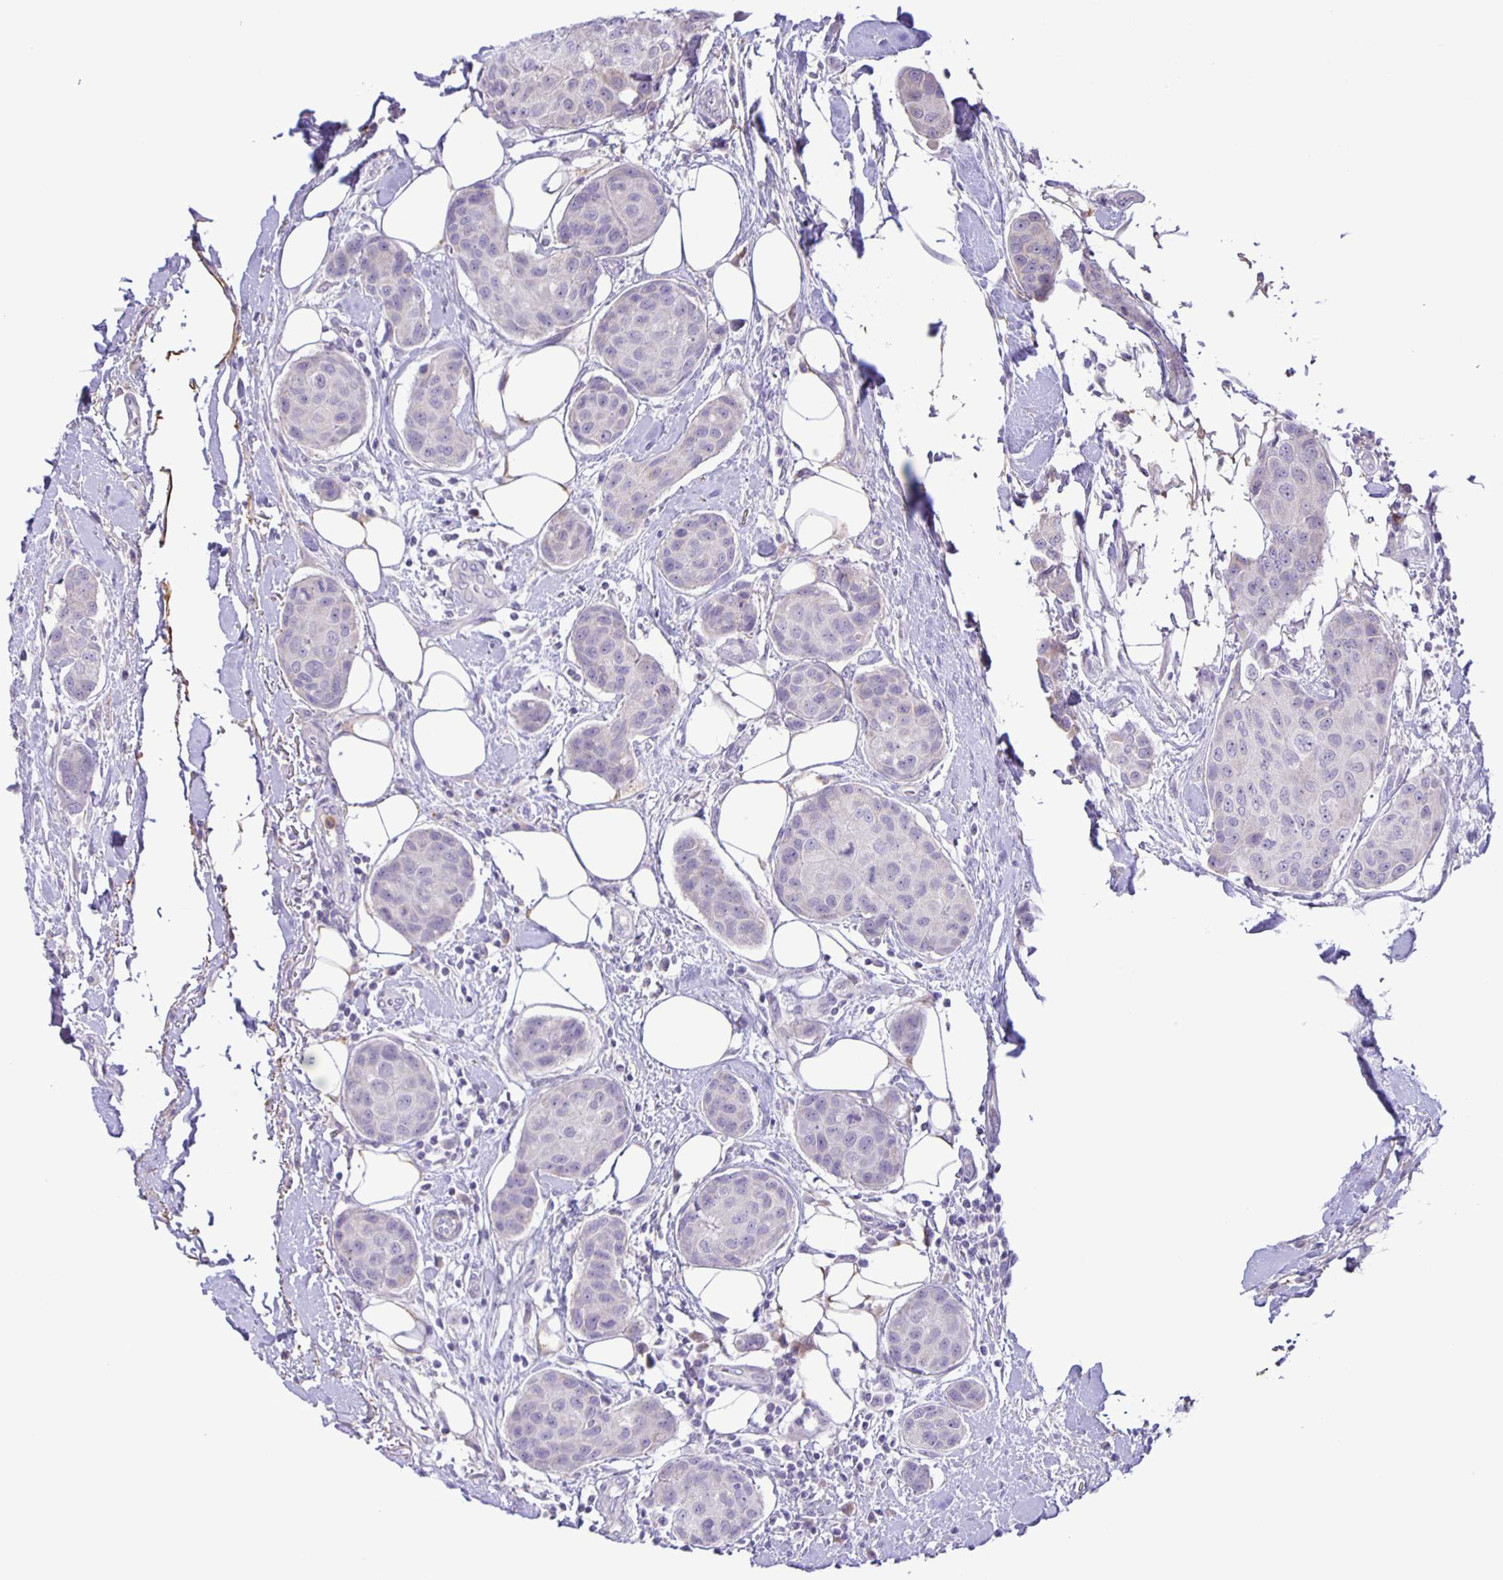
{"staining": {"intensity": "negative", "quantity": "none", "location": "none"}, "tissue": "breast cancer", "cell_type": "Tumor cells", "image_type": "cancer", "snomed": [{"axis": "morphology", "description": "Duct carcinoma"}, {"axis": "topography", "description": "Breast"}, {"axis": "topography", "description": "Lymph node"}], "caption": "The immunohistochemistry micrograph has no significant staining in tumor cells of invasive ductal carcinoma (breast) tissue.", "gene": "ADCK1", "patient": {"sex": "female", "age": 80}}